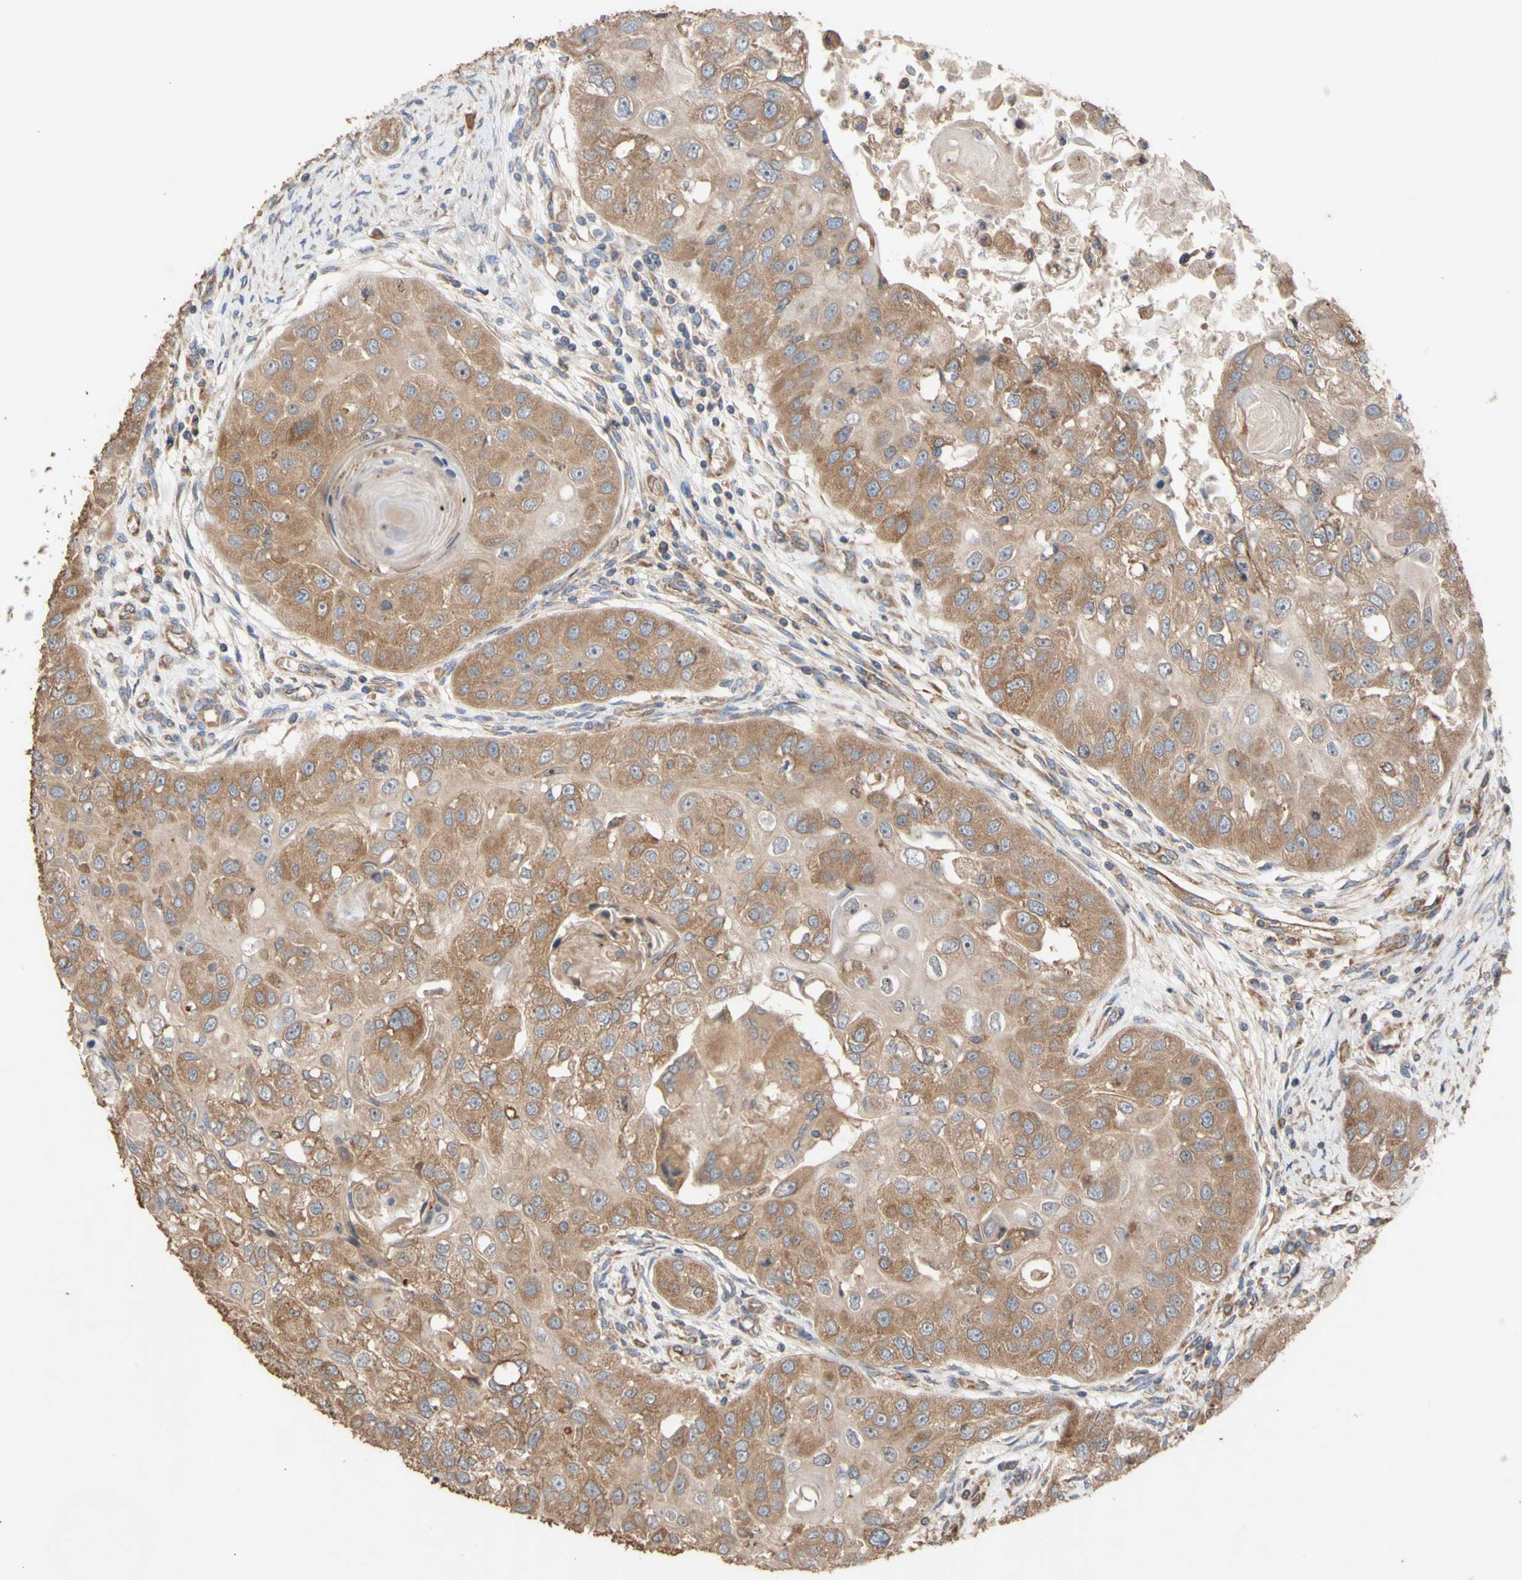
{"staining": {"intensity": "moderate", "quantity": ">75%", "location": "cytoplasmic/membranous"}, "tissue": "head and neck cancer", "cell_type": "Tumor cells", "image_type": "cancer", "snomed": [{"axis": "morphology", "description": "Normal tissue, NOS"}, {"axis": "morphology", "description": "Squamous cell carcinoma, NOS"}, {"axis": "topography", "description": "Skeletal muscle"}, {"axis": "topography", "description": "Head-Neck"}], "caption": "Immunohistochemistry histopathology image of neoplastic tissue: head and neck cancer stained using immunohistochemistry displays medium levels of moderate protein expression localized specifically in the cytoplasmic/membranous of tumor cells, appearing as a cytoplasmic/membranous brown color.", "gene": "EIF2S3", "patient": {"sex": "male", "age": 51}}